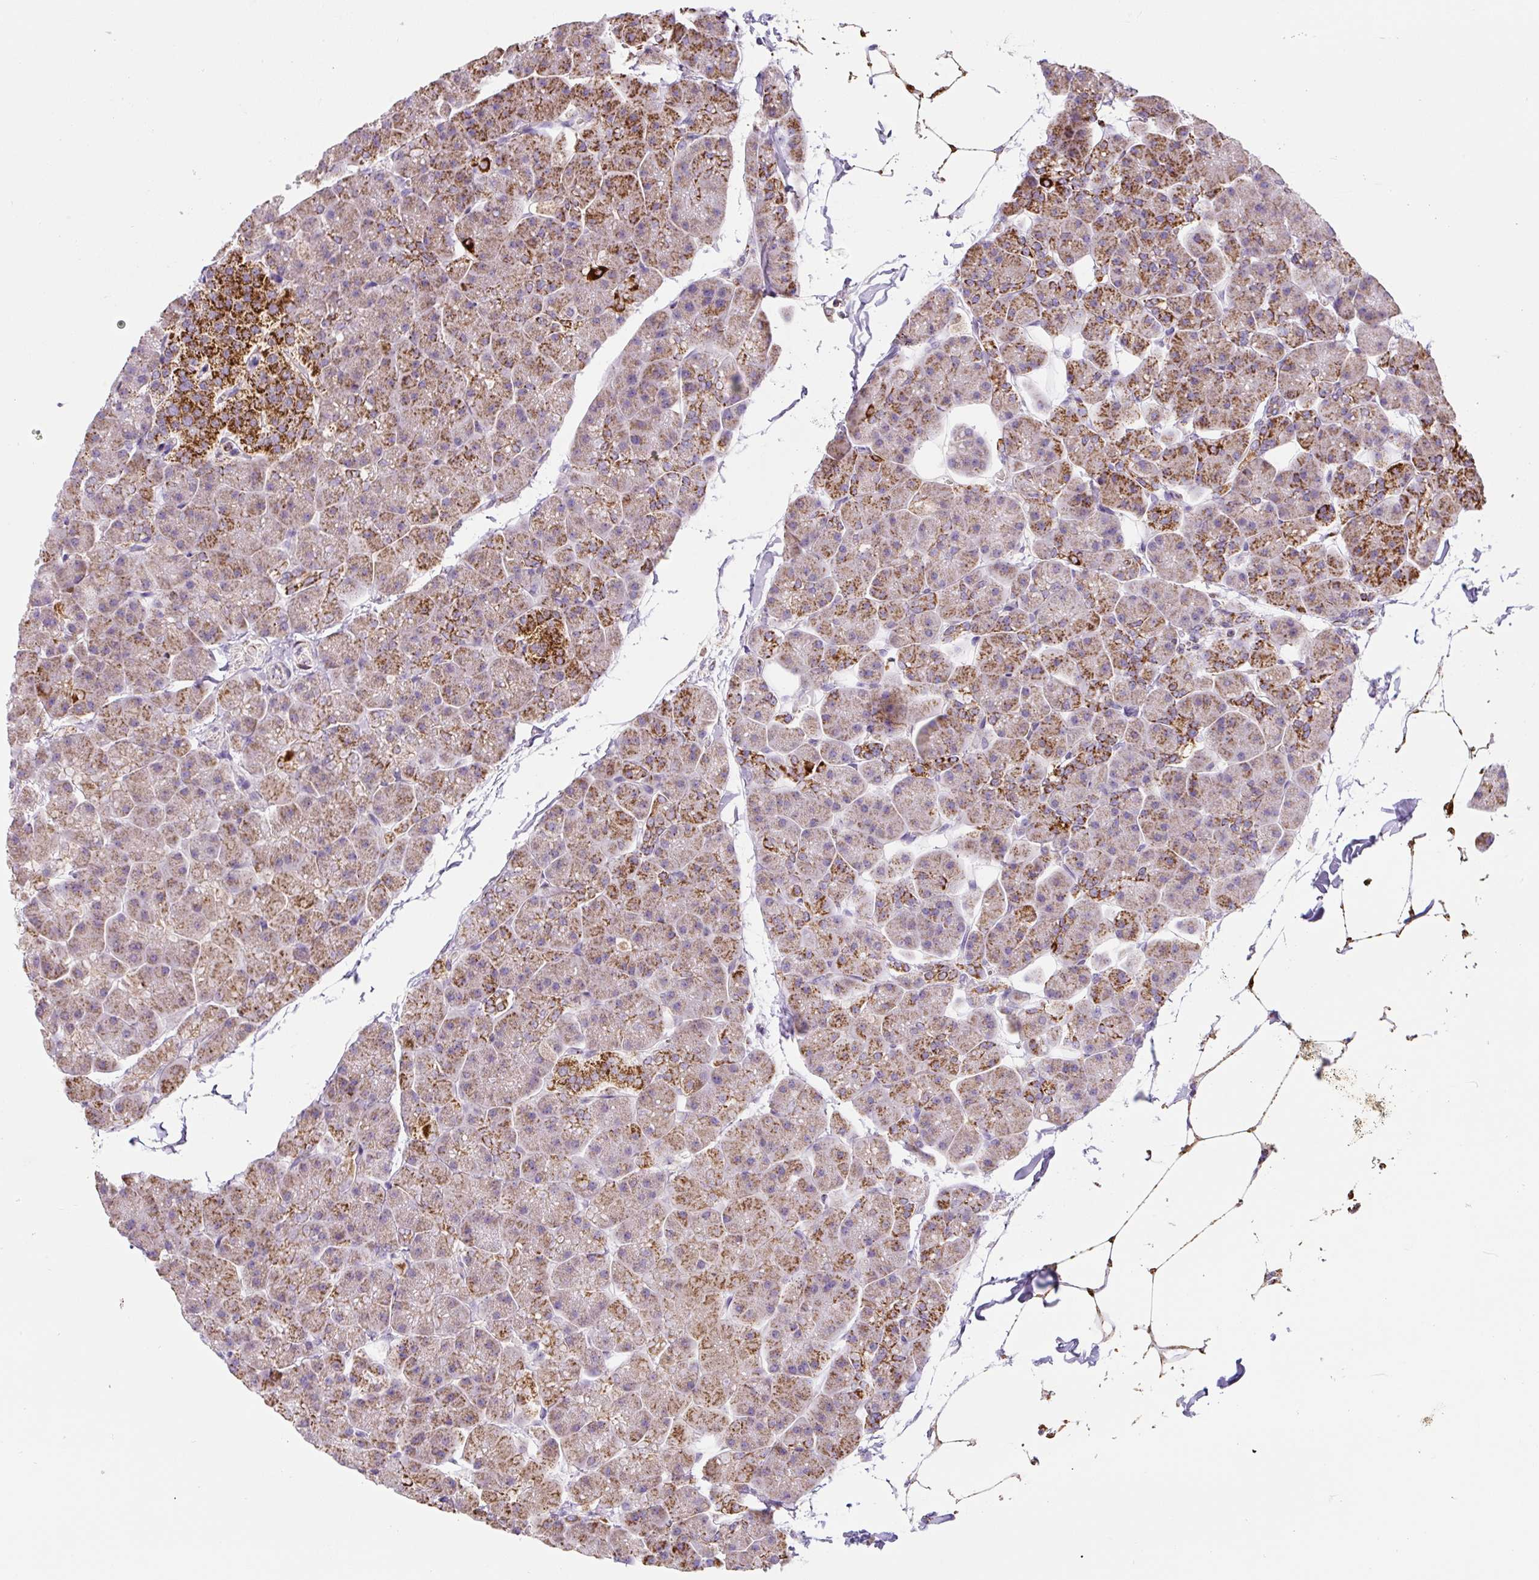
{"staining": {"intensity": "strong", "quantity": "25%-75%", "location": "cytoplasmic/membranous"}, "tissue": "pancreas", "cell_type": "Exocrine glandular cells", "image_type": "normal", "snomed": [{"axis": "morphology", "description": "Normal tissue, NOS"}, {"axis": "topography", "description": "Pancreas"}], "caption": "Immunohistochemistry histopathology image of unremarkable pancreas stained for a protein (brown), which reveals high levels of strong cytoplasmic/membranous staining in about 25%-75% of exocrine glandular cells.", "gene": "MT", "patient": {"sex": "male", "age": 35}}